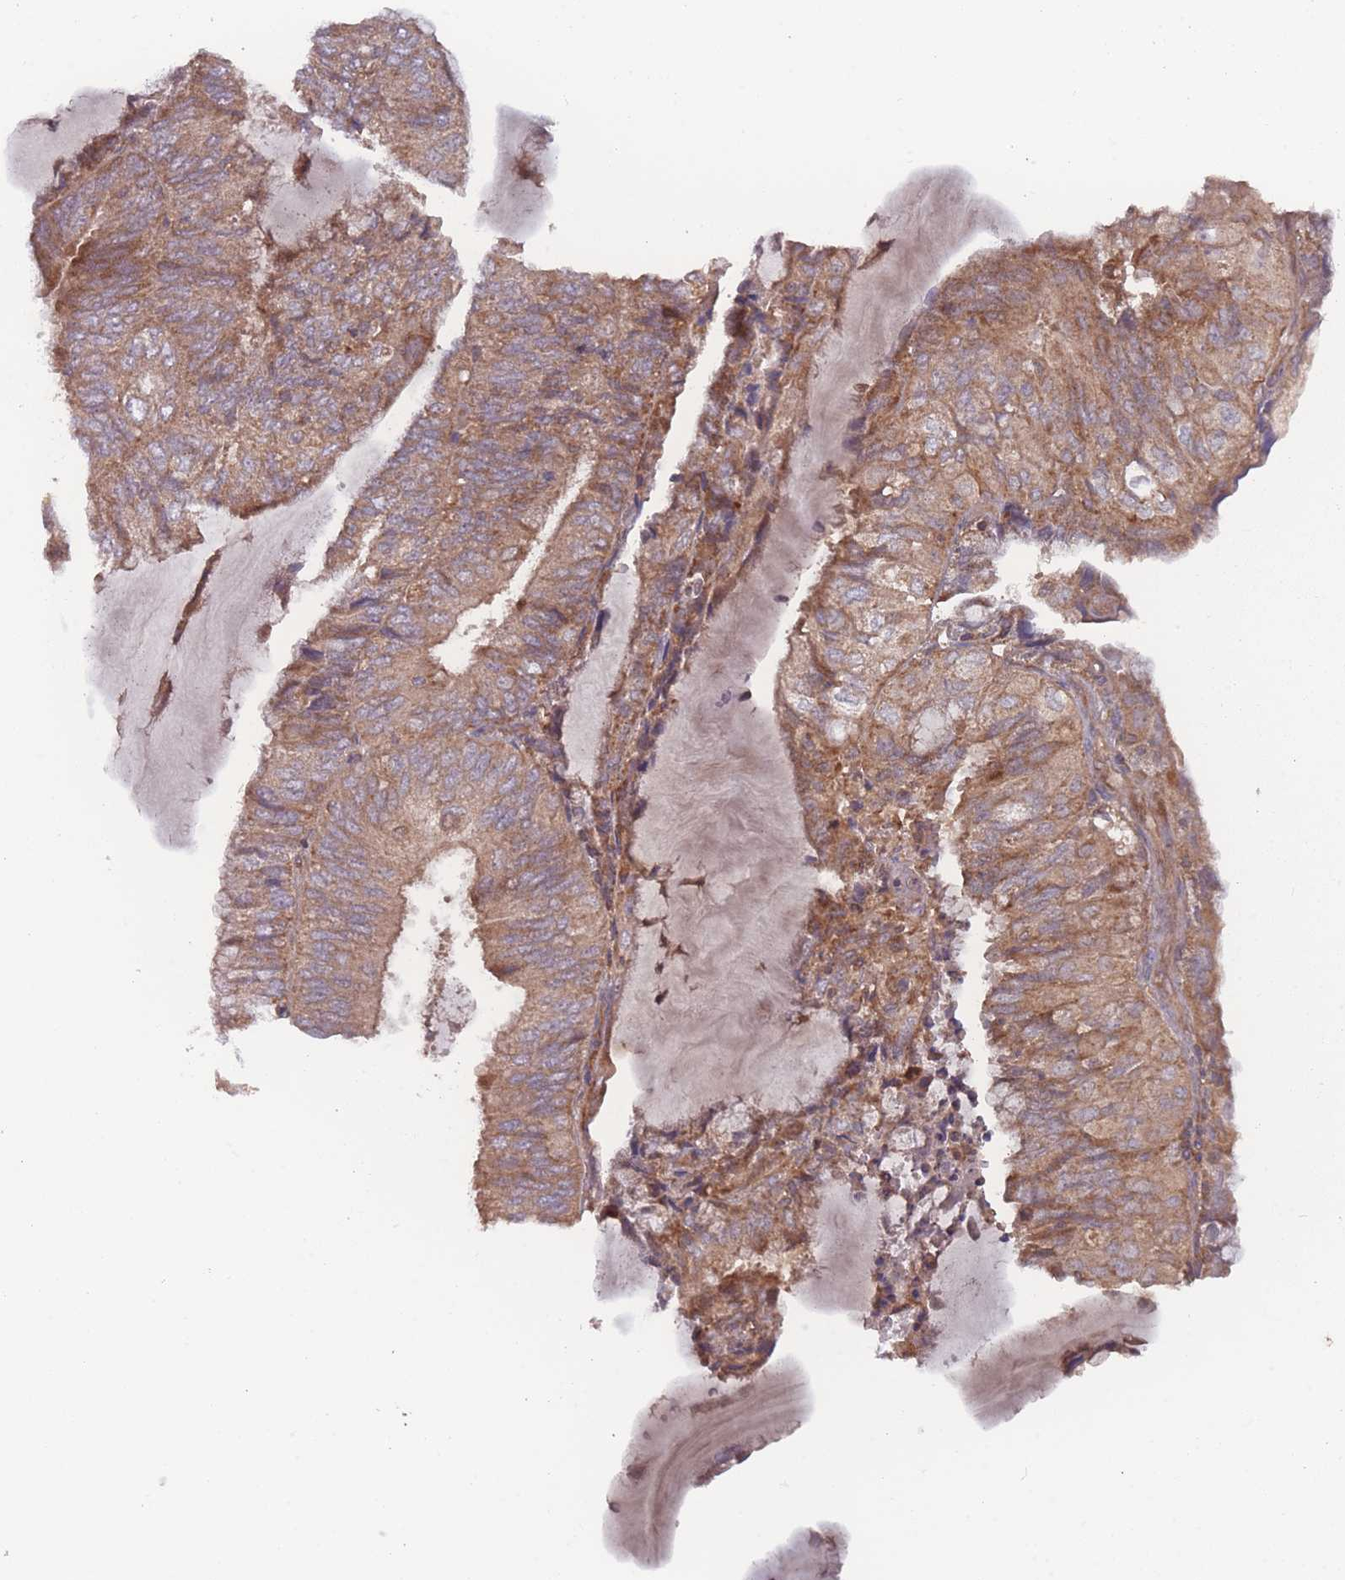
{"staining": {"intensity": "moderate", "quantity": ">75%", "location": "cytoplasmic/membranous"}, "tissue": "endometrial cancer", "cell_type": "Tumor cells", "image_type": "cancer", "snomed": [{"axis": "morphology", "description": "Adenocarcinoma, NOS"}, {"axis": "topography", "description": "Endometrium"}], "caption": "Immunohistochemistry of human adenocarcinoma (endometrial) shows medium levels of moderate cytoplasmic/membranous expression in approximately >75% of tumor cells. (IHC, brightfield microscopy, high magnification).", "gene": "ATP5MG", "patient": {"sex": "female", "age": 81}}